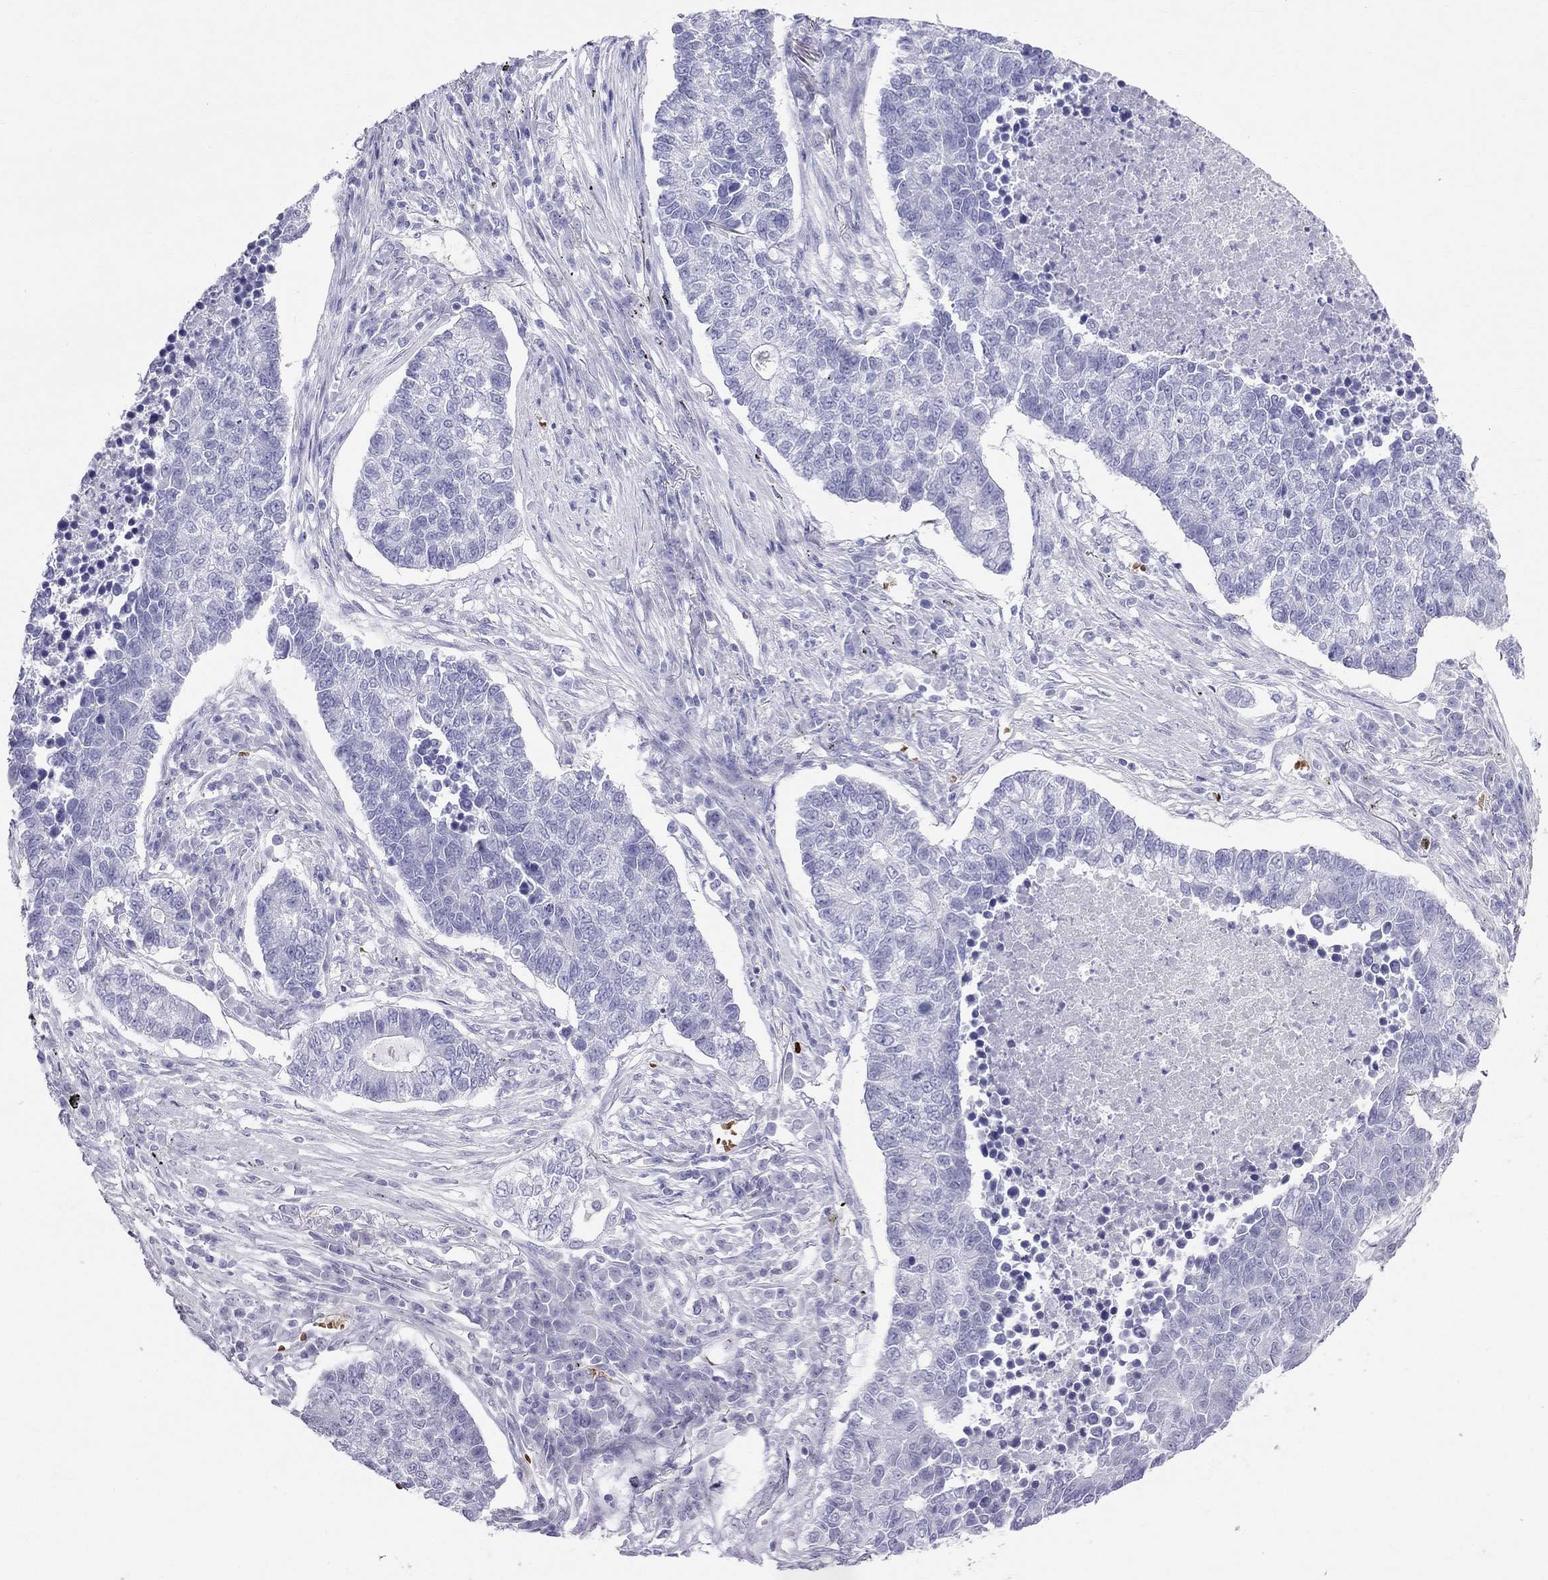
{"staining": {"intensity": "negative", "quantity": "none", "location": "none"}, "tissue": "lung cancer", "cell_type": "Tumor cells", "image_type": "cancer", "snomed": [{"axis": "morphology", "description": "Adenocarcinoma, NOS"}, {"axis": "topography", "description": "Lung"}], "caption": "Immunohistochemical staining of human lung cancer reveals no significant expression in tumor cells.", "gene": "DNAAF6", "patient": {"sex": "male", "age": 57}}